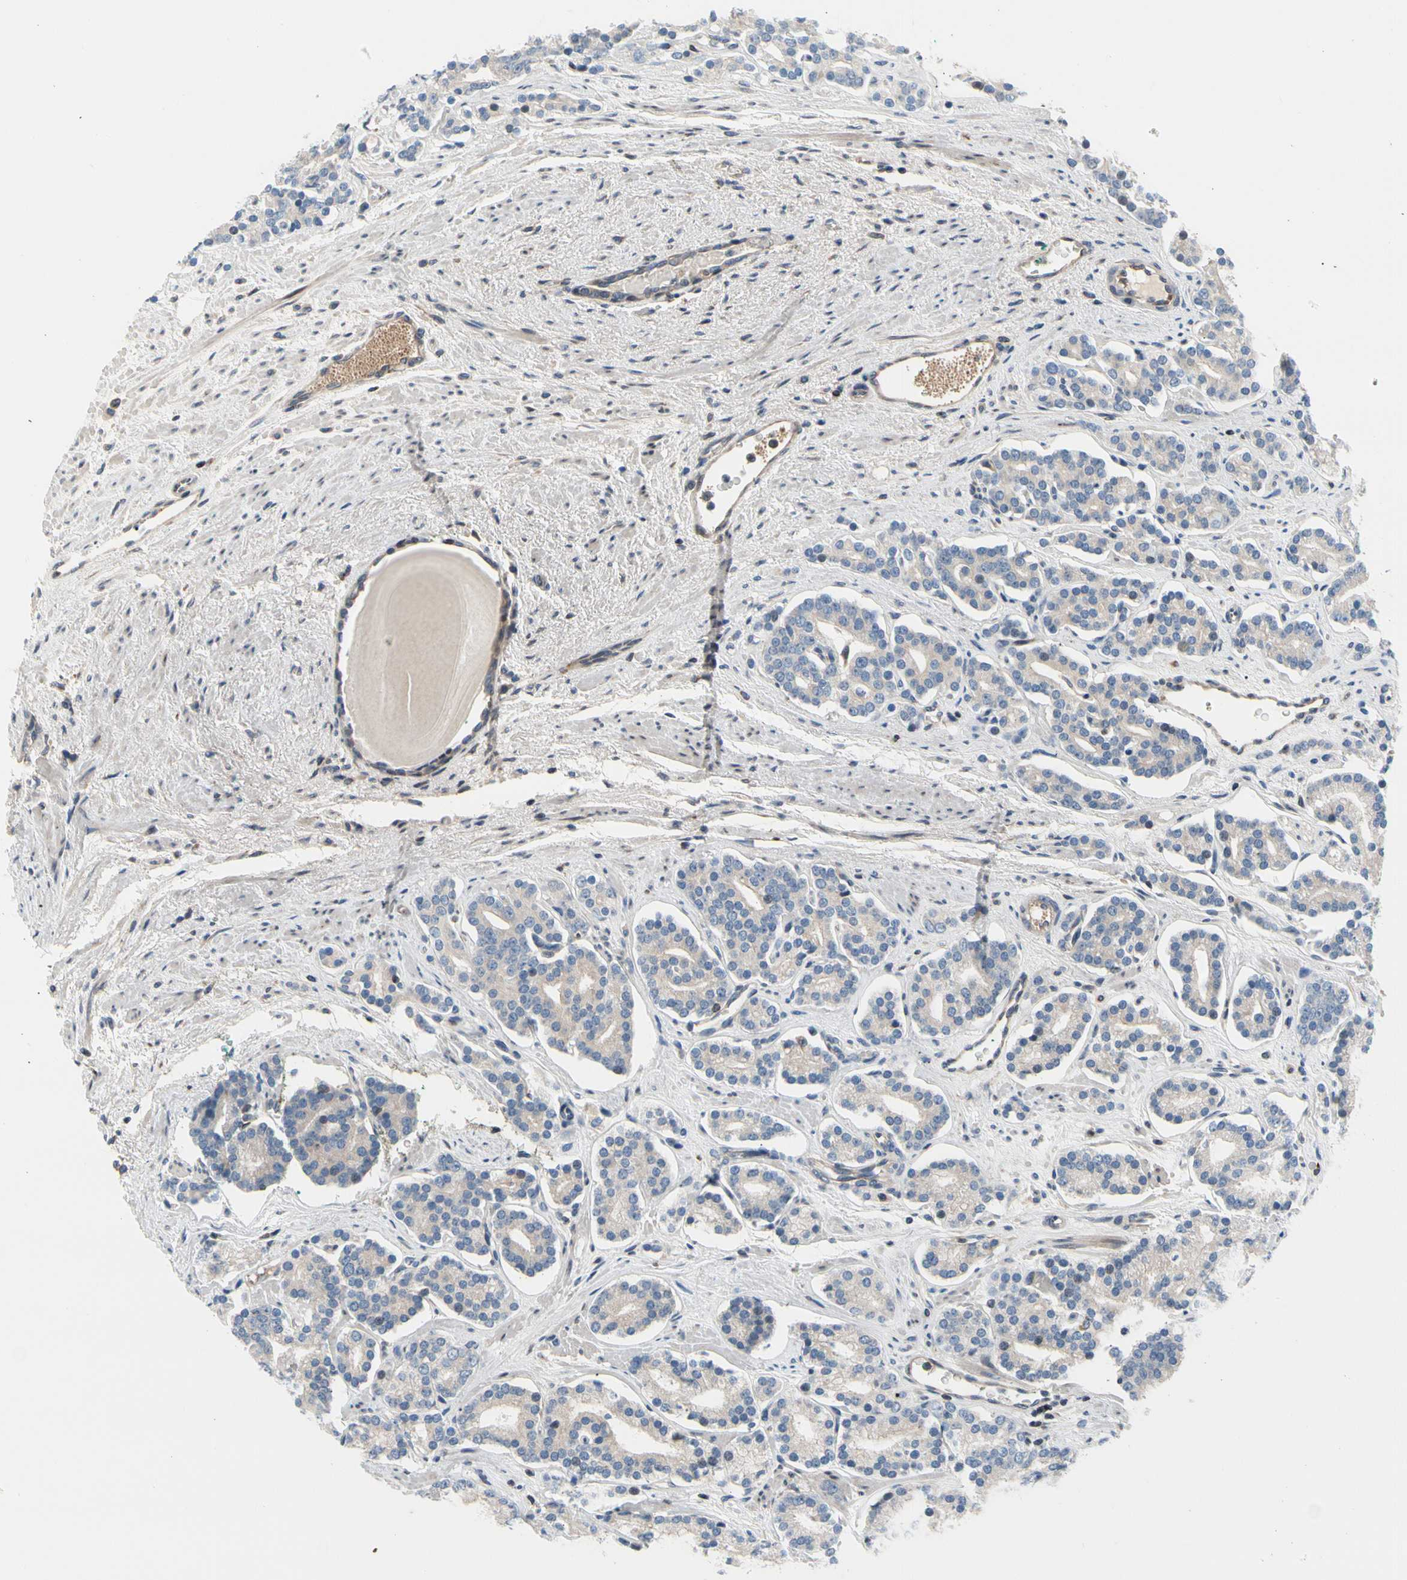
{"staining": {"intensity": "weak", "quantity": ">75%", "location": "cytoplasmic/membranous"}, "tissue": "prostate cancer", "cell_type": "Tumor cells", "image_type": "cancer", "snomed": [{"axis": "morphology", "description": "Adenocarcinoma, Low grade"}, {"axis": "topography", "description": "Prostate"}], "caption": "Adenocarcinoma (low-grade) (prostate) tissue shows weak cytoplasmic/membranous expression in about >75% of tumor cells", "gene": "MAP3K3", "patient": {"sex": "male", "age": 63}}